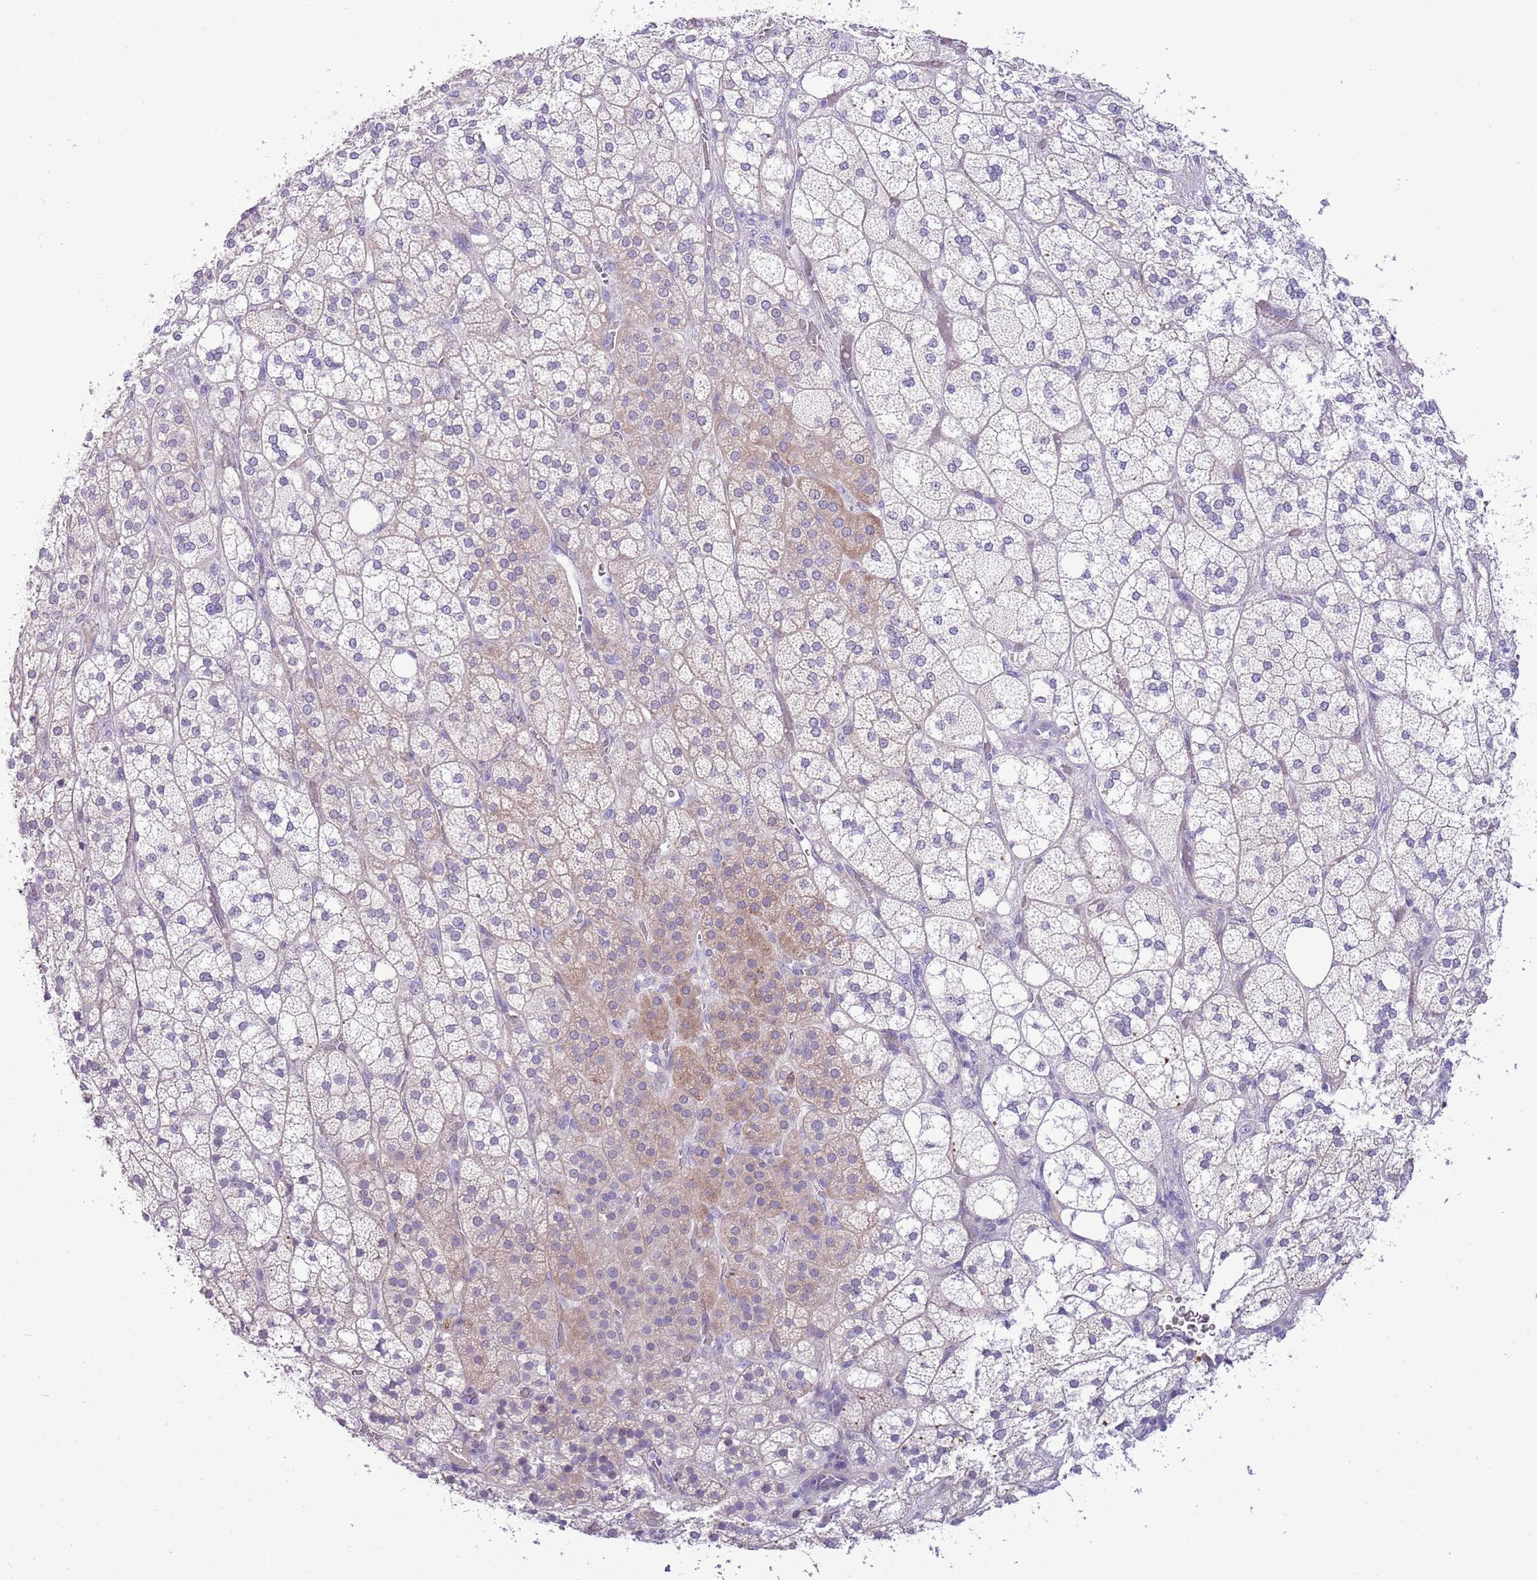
{"staining": {"intensity": "weak", "quantity": "<25%", "location": "cytoplasmic/membranous"}, "tissue": "adrenal gland", "cell_type": "Glandular cells", "image_type": "normal", "snomed": [{"axis": "morphology", "description": "Normal tissue, NOS"}, {"axis": "topography", "description": "Adrenal gland"}], "caption": "DAB (3,3'-diaminobenzidine) immunohistochemical staining of normal human adrenal gland demonstrates no significant expression in glandular cells. (DAB (3,3'-diaminobenzidine) immunohistochemistry visualized using brightfield microscopy, high magnification).", "gene": "FBRSL1", "patient": {"sex": "male", "age": 61}}